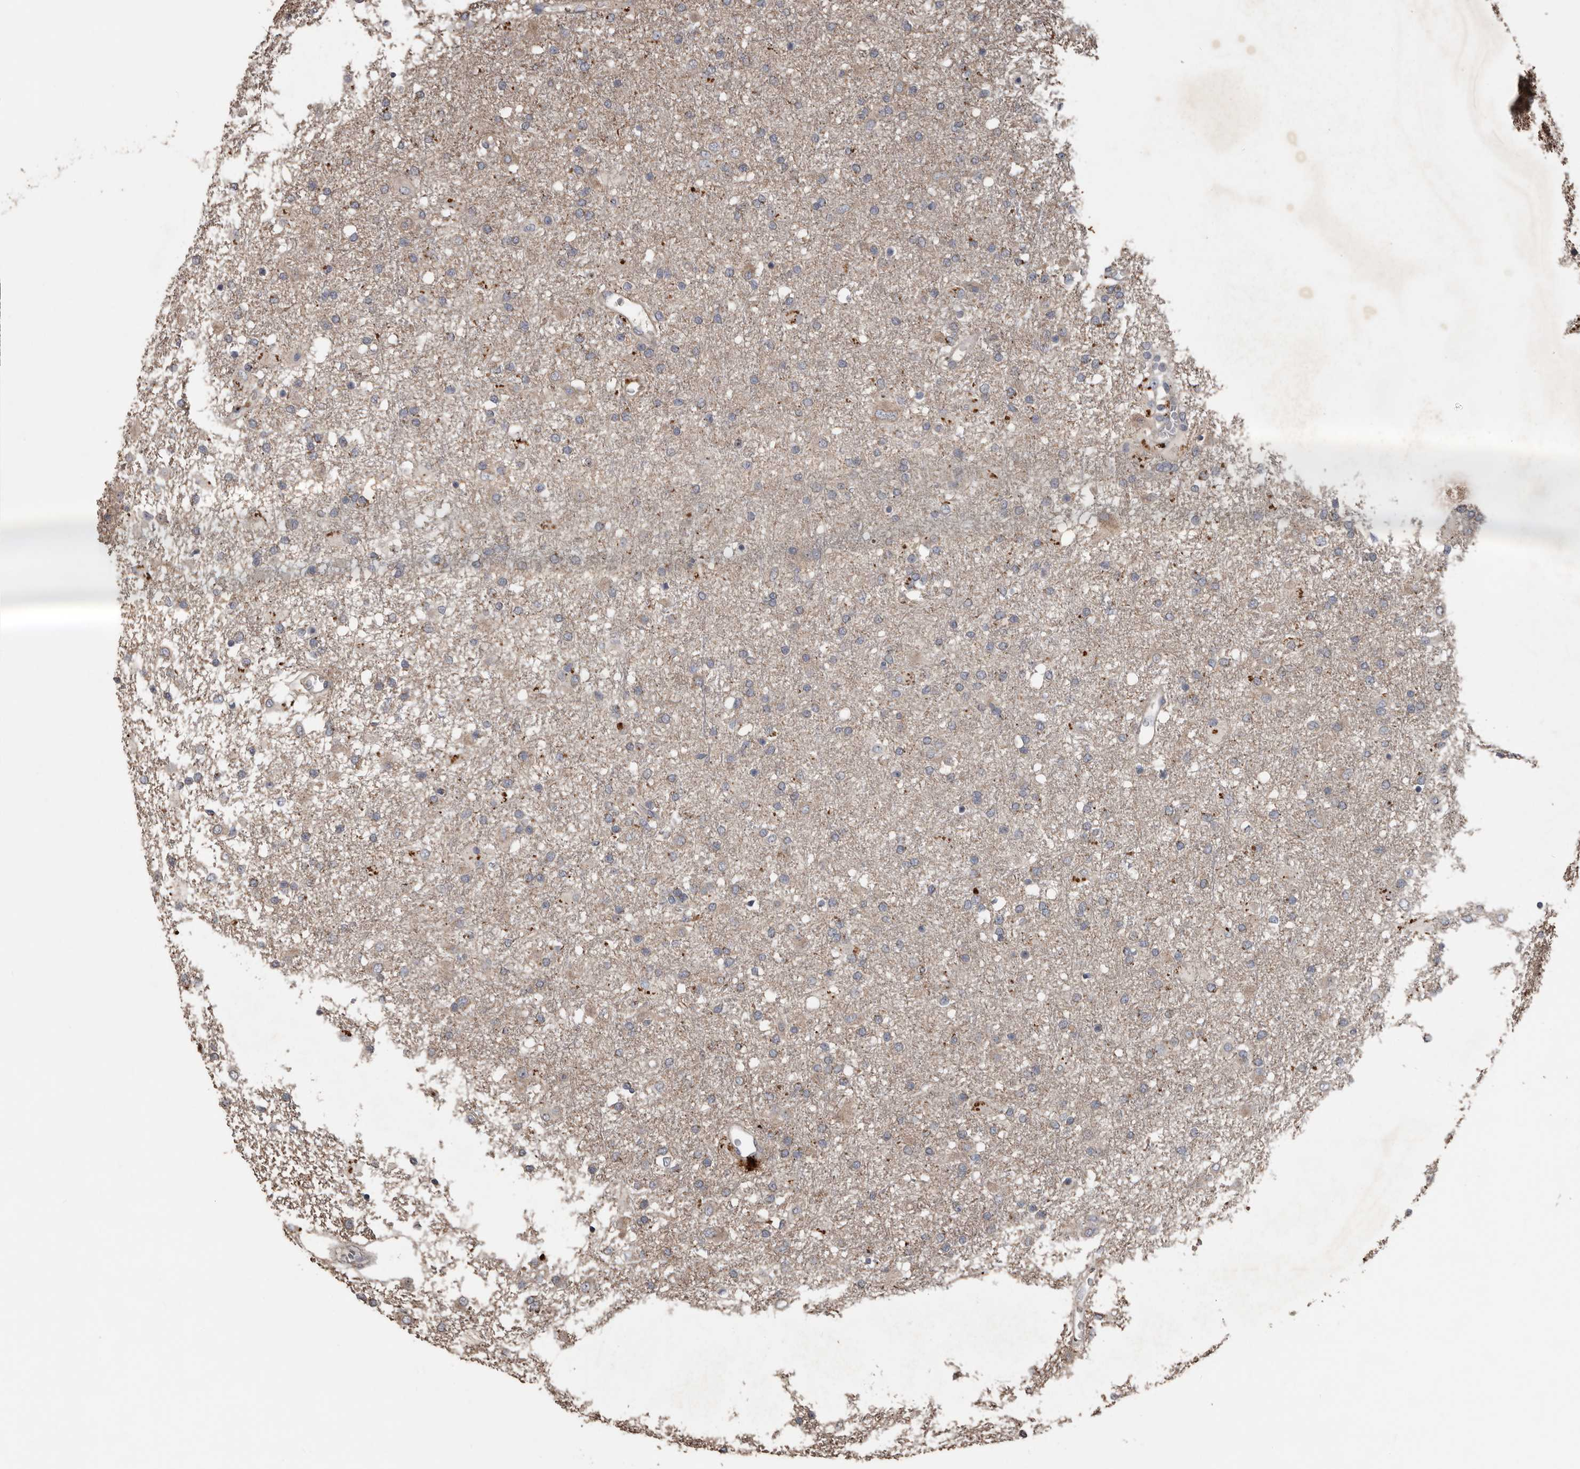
{"staining": {"intensity": "weak", "quantity": "<25%", "location": "cytoplasmic/membranous"}, "tissue": "glioma", "cell_type": "Tumor cells", "image_type": "cancer", "snomed": [{"axis": "morphology", "description": "Glioma, malignant, Low grade"}, {"axis": "topography", "description": "Brain"}], "caption": "High power microscopy histopathology image of an IHC histopathology image of glioma, revealing no significant positivity in tumor cells.", "gene": "HYAL4", "patient": {"sex": "male", "age": 65}}